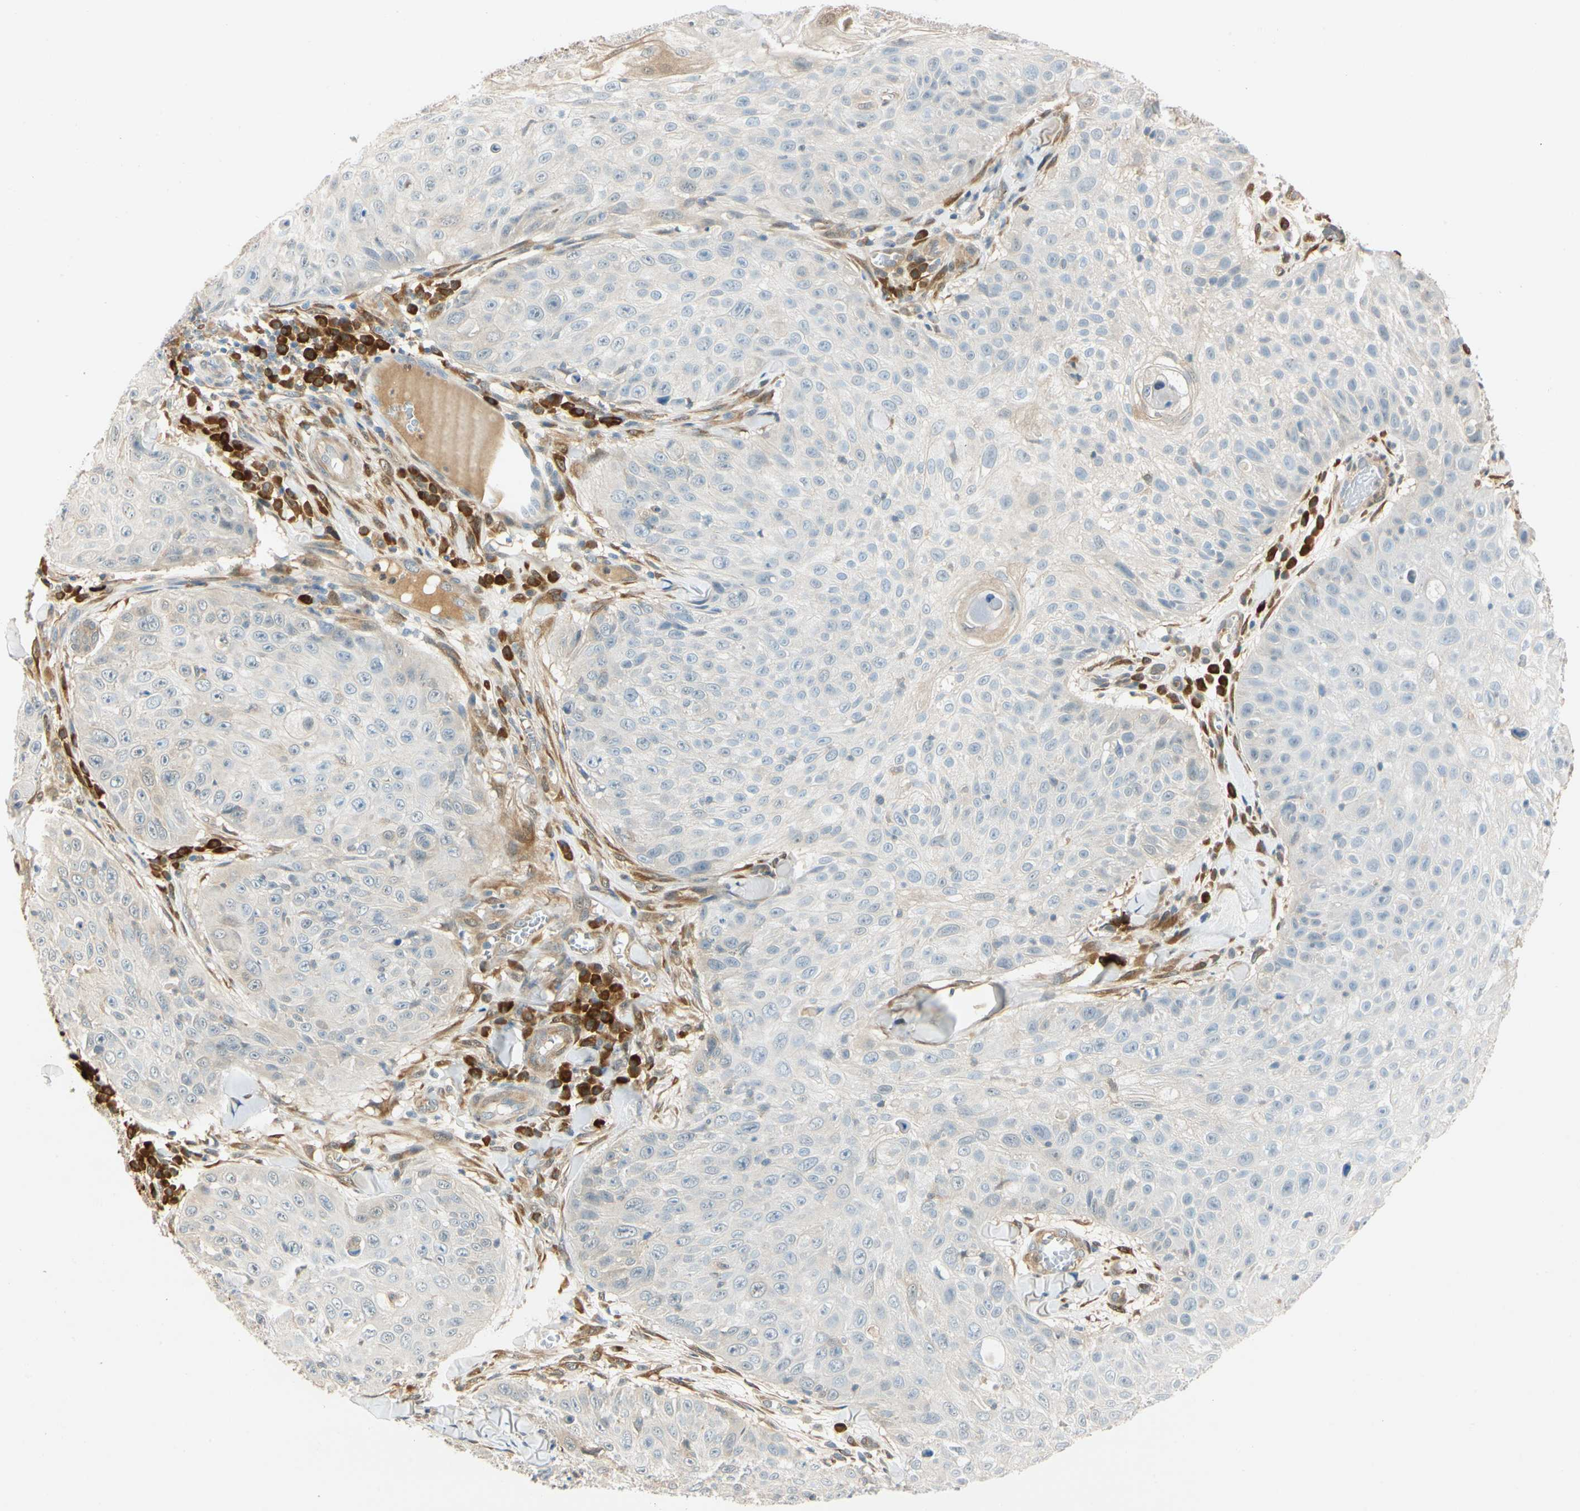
{"staining": {"intensity": "weak", "quantity": ">75%", "location": "cytoplasmic/membranous"}, "tissue": "skin cancer", "cell_type": "Tumor cells", "image_type": "cancer", "snomed": [{"axis": "morphology", "description": "Squamous cell carcinoma, NOS"}, {"axis": "topography", "description": "Skin"}], "caption": "Protein expression analysis of human skin cancer reveals weak cytoplasmic/membranous staining in approximately >75% of tumor cells. (Brightfield microscopy of DAB IHC at high magnification).", "gene": "WIPI1", "patient": {"sex": "male", "age": 86}}